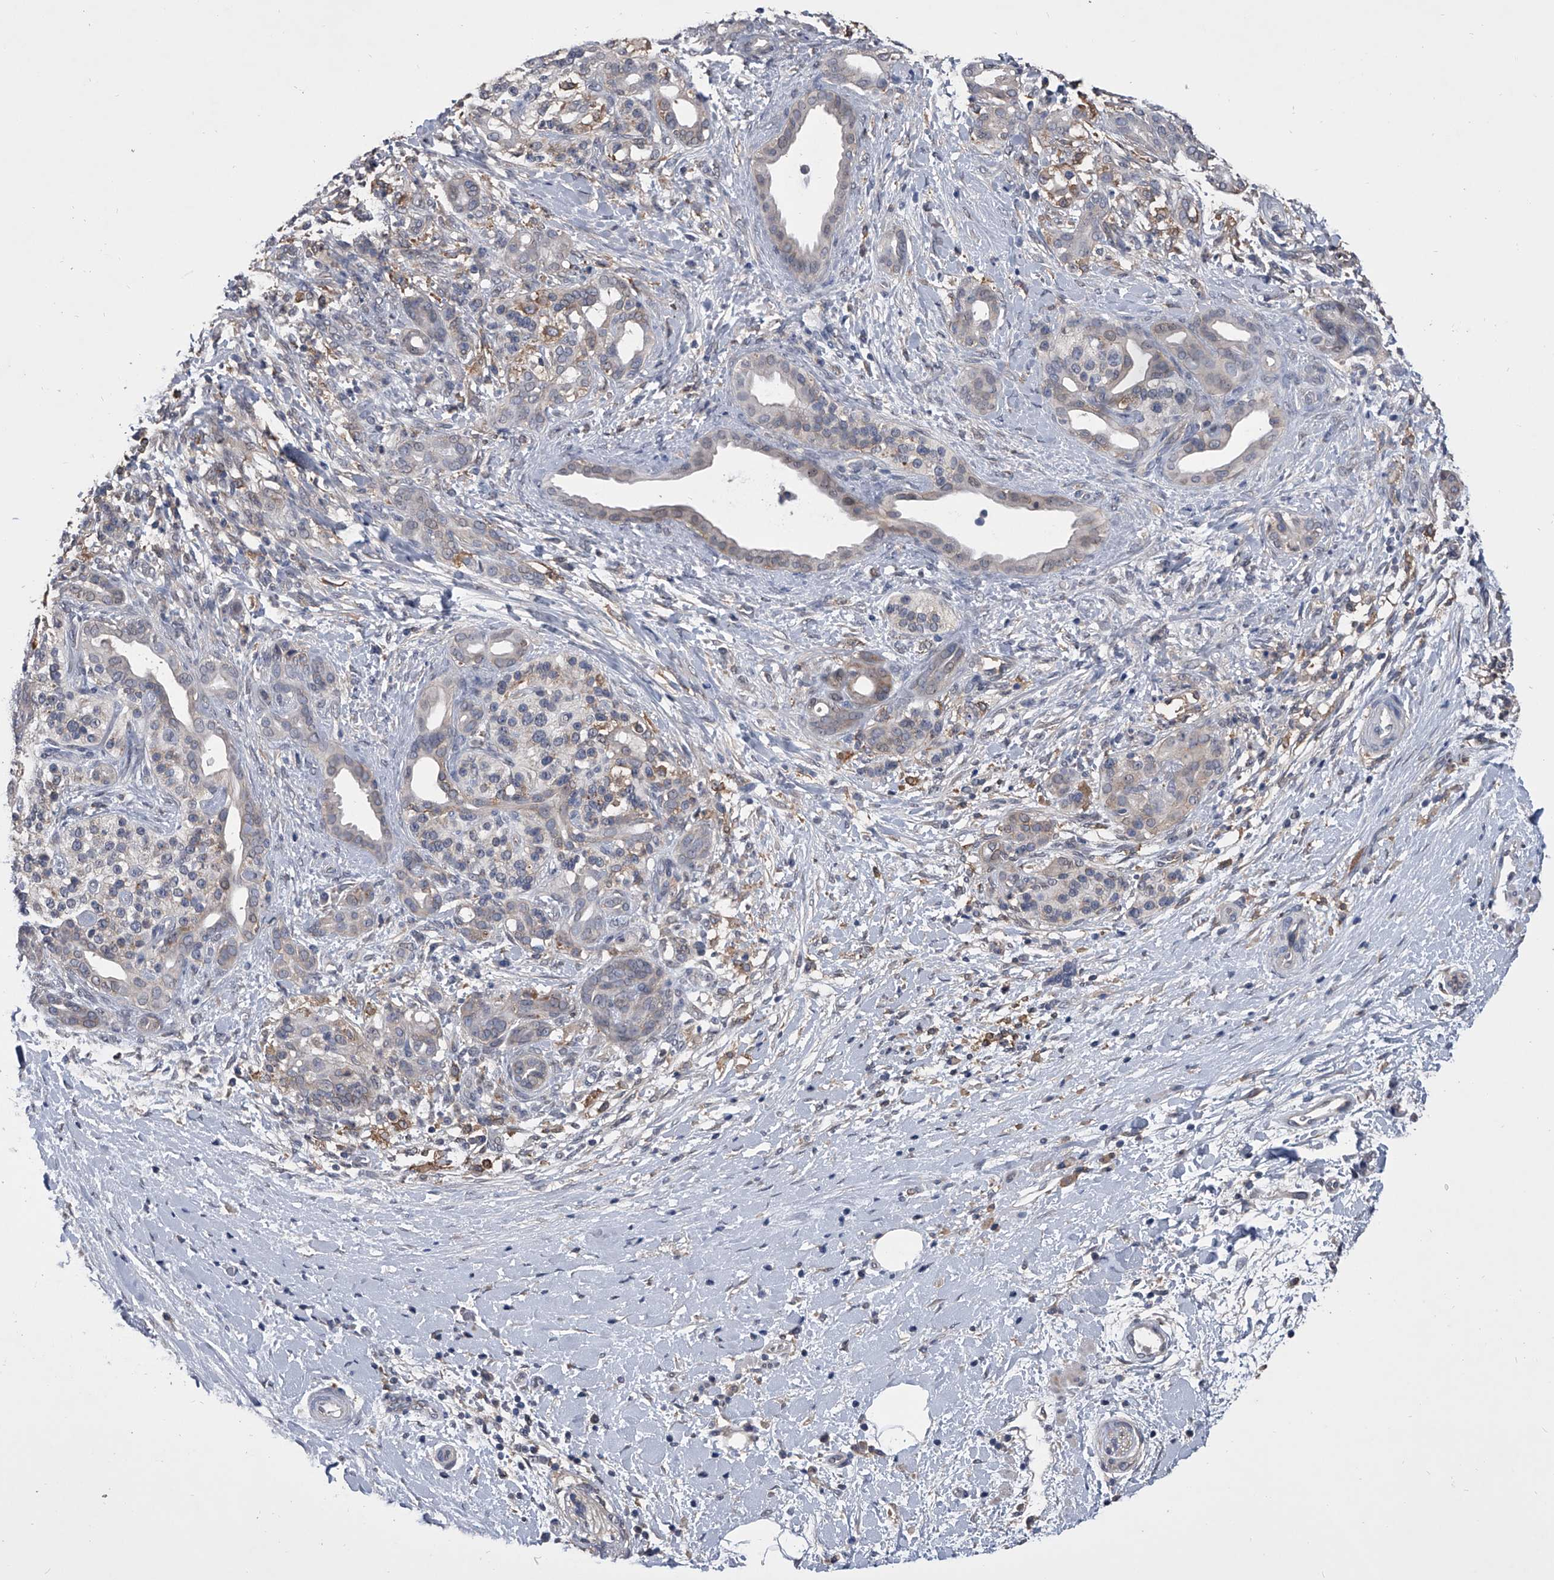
{"staining": {"intensity": "negative", "quantity": "none", "location": "none"}, "tissue": "pancreatic cancer", "cell_type": "Tumor cells", "image_type": "cancer", "snomed": [{"axis": "morphology", "description": "Adenocarcinoma, NOS"}, {"axis": "topography", "description": "Pancreas"}], "caption": "The immunohistochemistry (IHC) histopathology image has no significant expression in tumor cells of pancreatic adenocarcinoma tissue. (DAB IHC visualized using brightfield microscopy, high magnification).", "gene": "MAP4K3", "patient": {"sex": "male", "age": 58}}